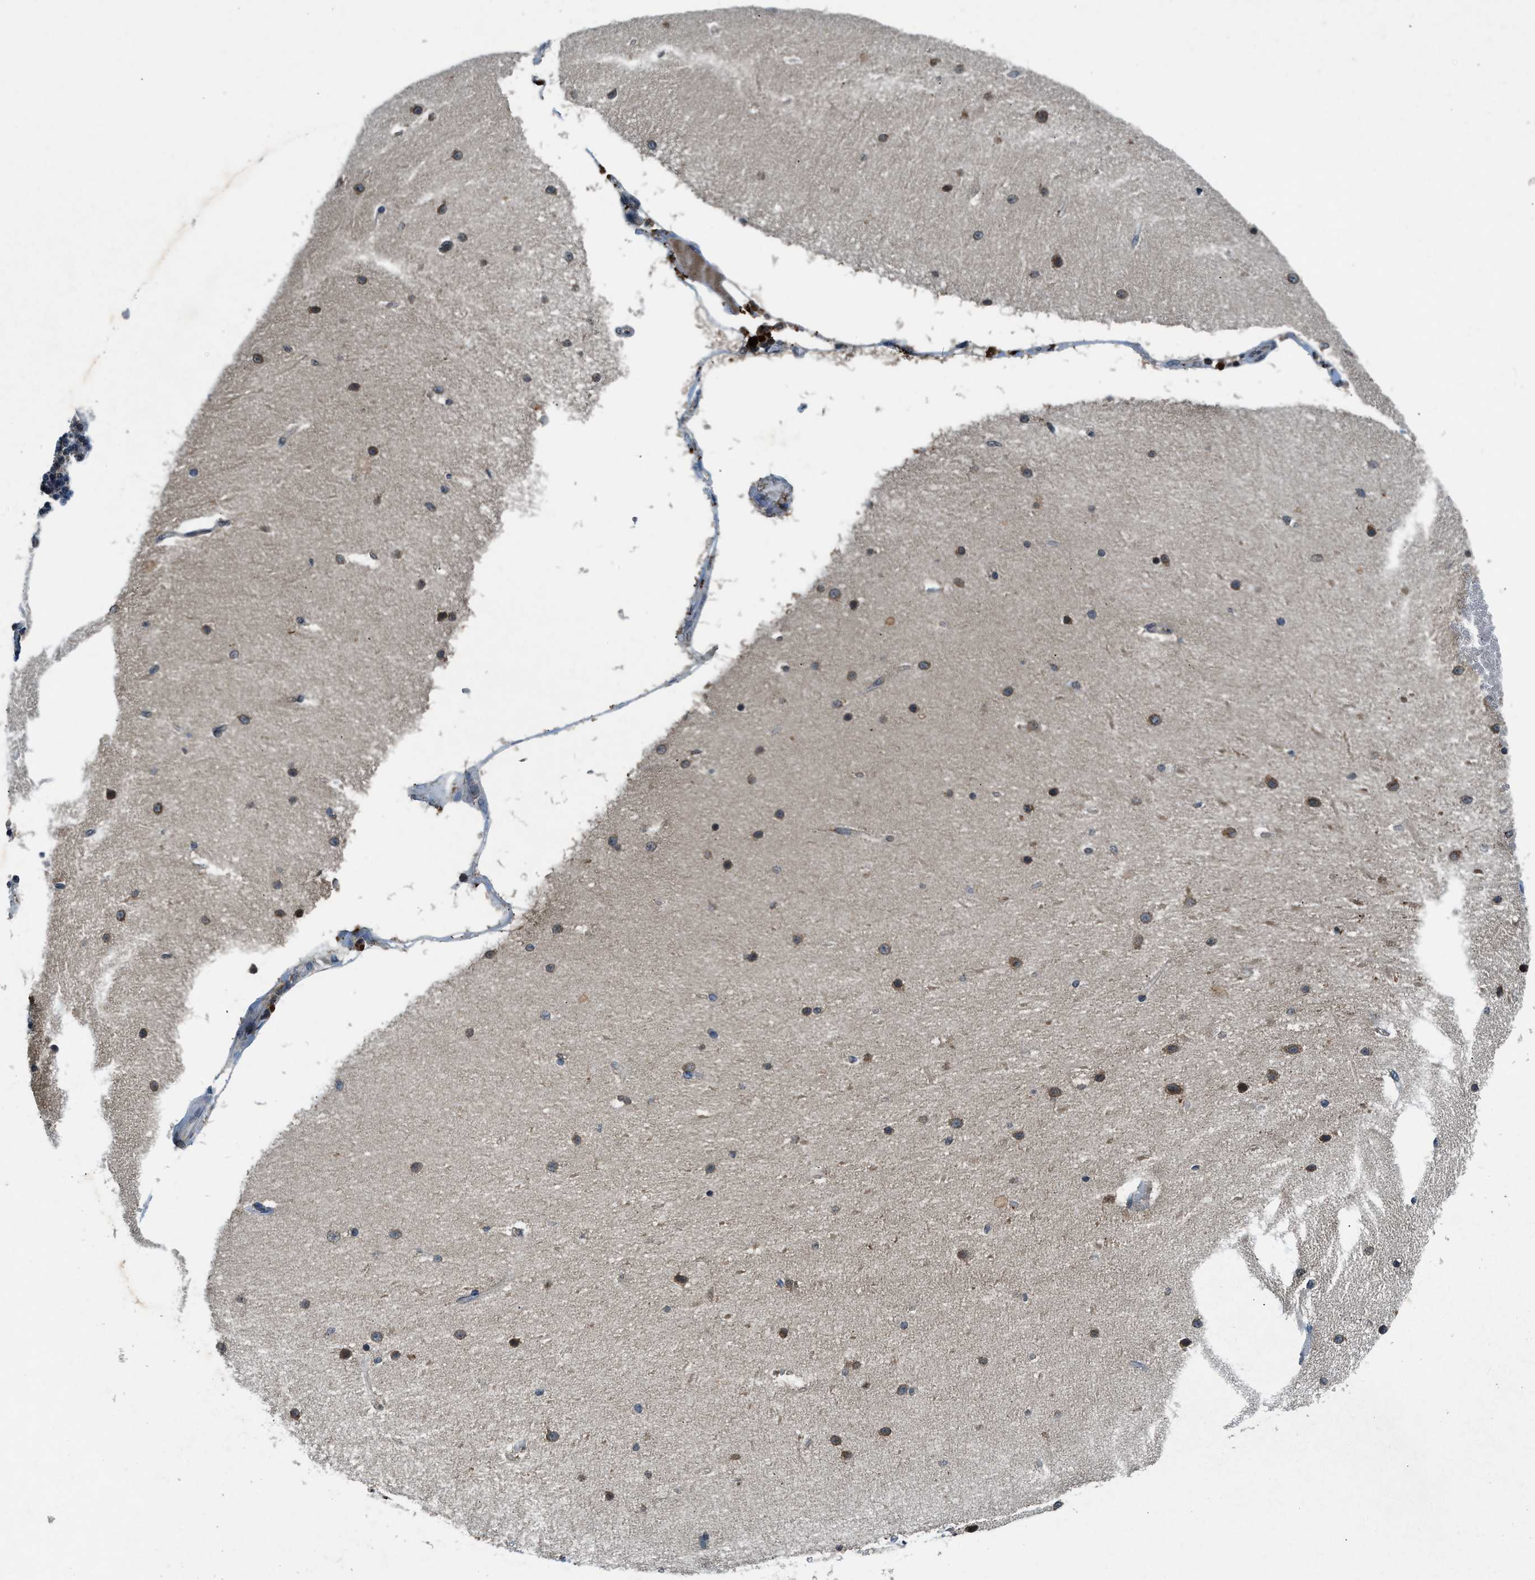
{"staining": {"intensity": "moderate", "quantity": ">75%", "location": "cytoplasmic/membranous"}, "tissue": "cerebellum", "cell_type": "Cells in granular layer", "image_type": "normal", "snomed": [{"axis": "morphology", "description": "Normal tissue, NOS"}, {"axis": "topography", "description": "Cerebellum"}], "caption": "Immunohistochemistry of unremarkable human cerebellum shows medium levels of moderate cytoplasmic/membranous positivity in approximately >75% of cells in granular layer. (Stains: DAB (3,3'-diaminobenzidine) in brown, nuclei in blue, Microscopy: brightfield microscopy at high magnification).", "gene": "RPS6KB1", "patient": {"sex": "female", "age": 54}}